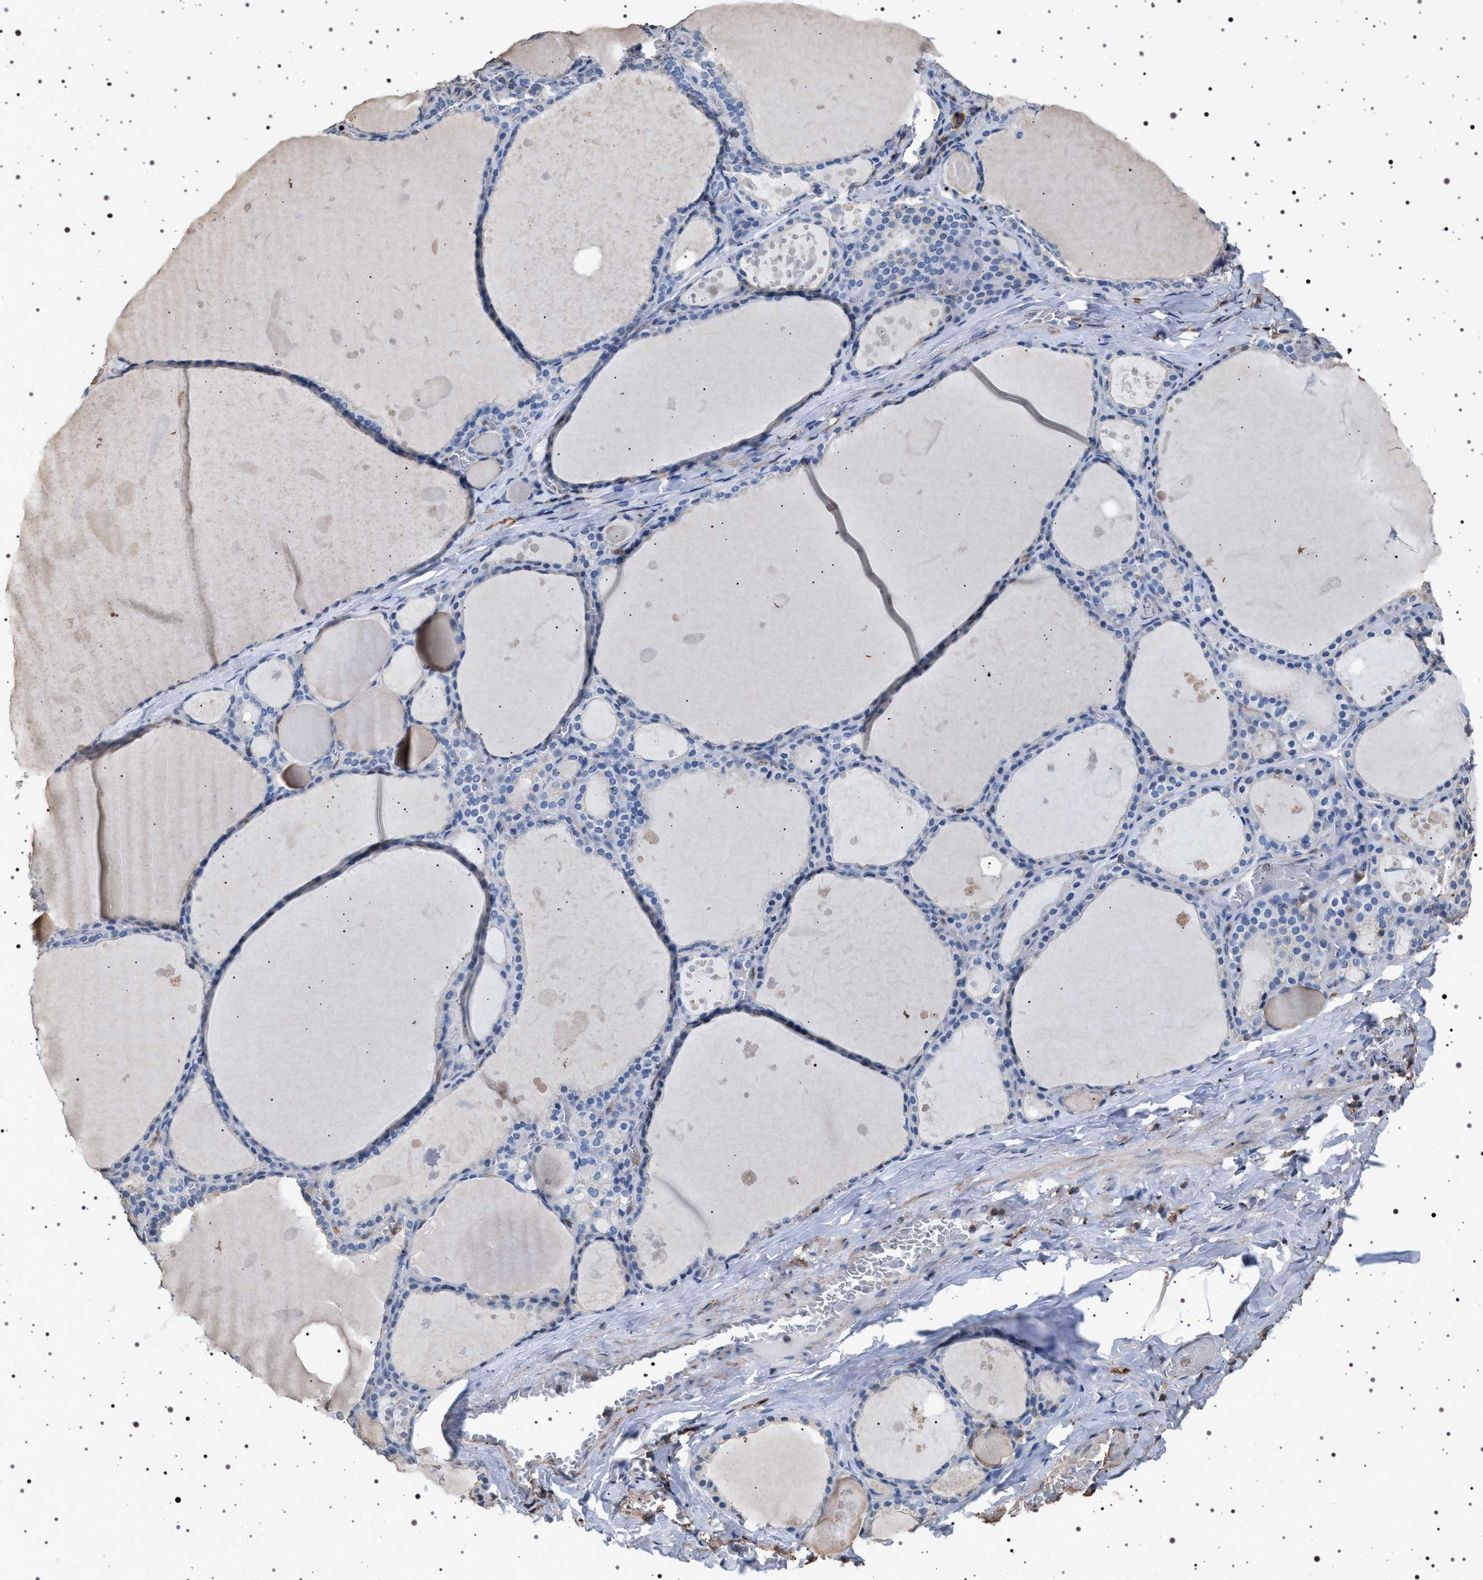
{"staining": {"intensity": "negative", "quantity": "none", "location": "none"}, "tissue": "thyroid gland", "cell_type": "Glandular cells", "image_type": "normal", "snomed": [{"axis": "morphology", "description": "Normal tissue, NOS"}, {"axis": "topography", "description": "Thyroid gland"}], "caption": "IHC micrograph of benign thyroid gland: human thyroid gland stained with DAB (3,3'-diaminobenzidine) displays no significant protein expression in glandular cells.", "gene": "SMAP2", "patient": {"sex": "male", "age": 56}}